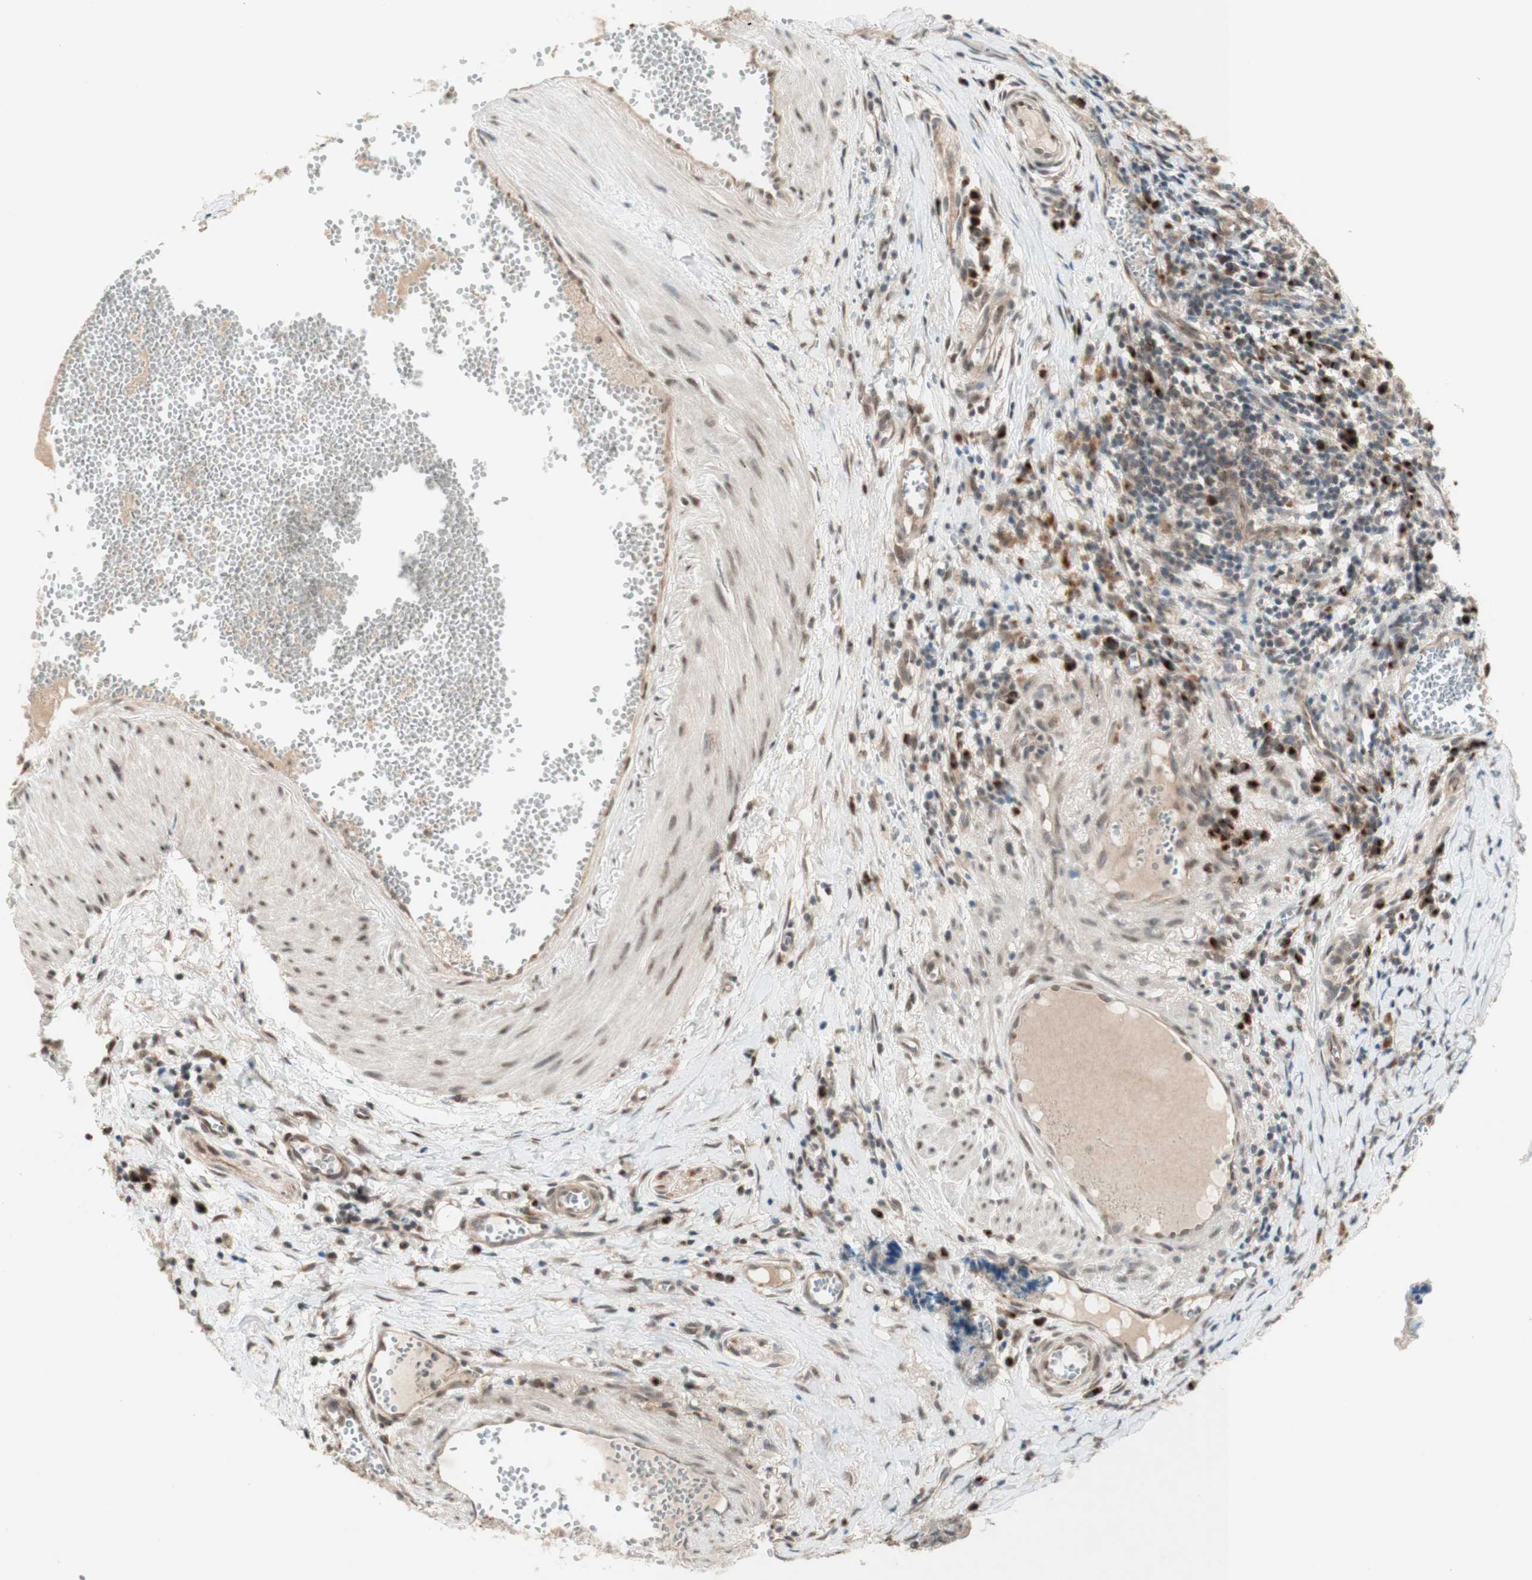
{"staining": {"intensity": "moderate", "quantity": ">75%", "location": "cytoplasmic/membranous"}, "tissue": "stomach cancer", "cell_type": "Tumor cells", "image_type": "cancer", "snomed": [{"axis": "morphology", "description": "Adenocarcinoma, NOS"}, {"axis": "topography", "description": "Stomach, lower"}], "caption": "Protein analysis of adenocarcinoma (stomach) tissue reveals moderate cytoplasmic/membranous positivity in approximately >75% of tumor cells.", "gene": "CYLD", "patient": {"sex": "male", "age": 77}}